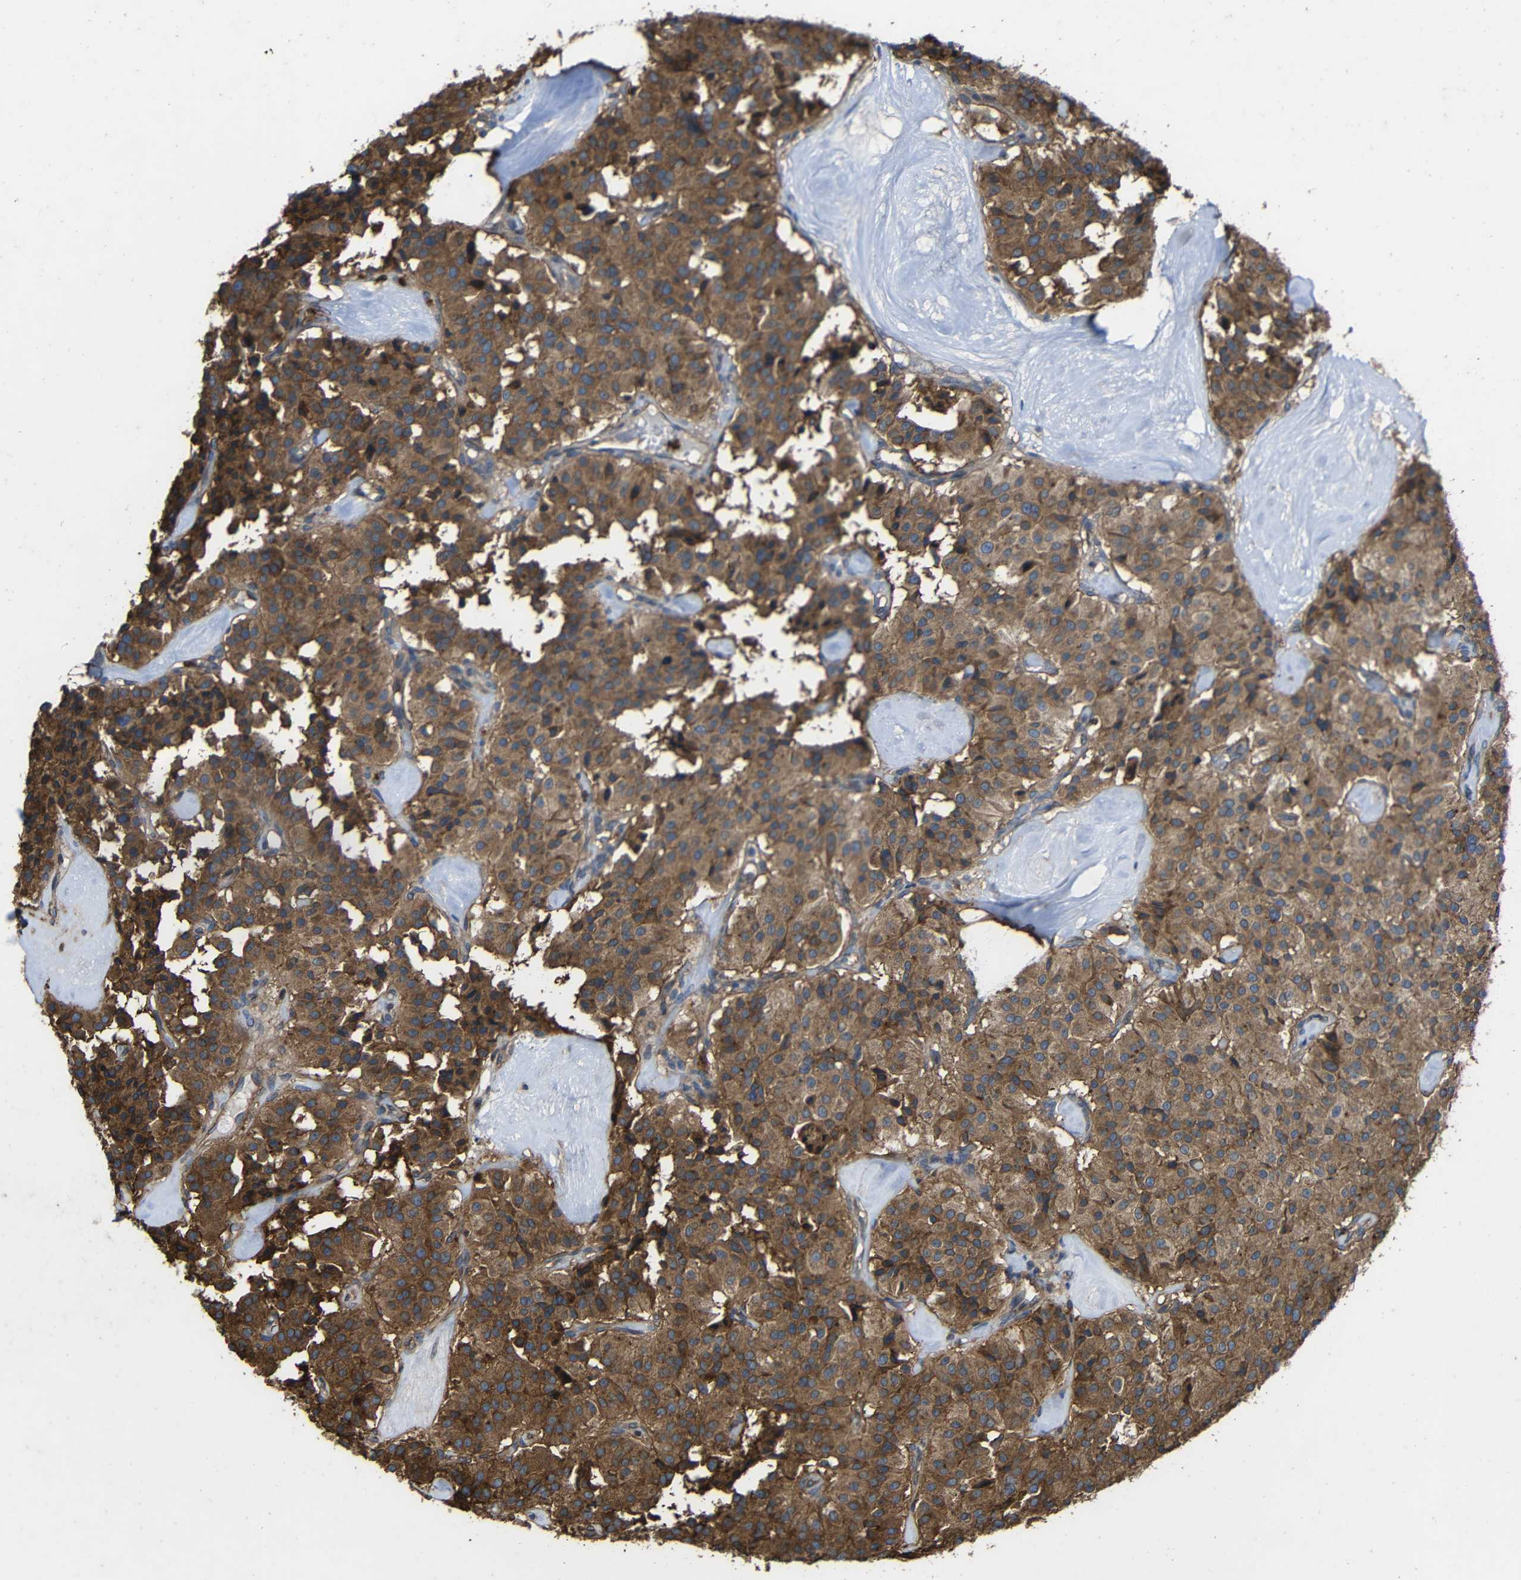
{"staining": {"intensity": "moderate", "quantity": ">75%", "location": "cytoplasmic/membranous"}, "tissue": "carcinoid", "cell_type": "Tumor cells", "image_type": "cancer", "snomed": [{"axis": "morphology", "description": "Carcinoid, malignant, NOS"}, {"axis": "topography", "description": "Lung"}], "caption": "Protein expression analysis of human carcinoid reveals moderate cytoplasmic/membranous expression in about >75% of tumor cells.", "gene": "TREM2", "patient": {"sex": "male", "age": 30}}